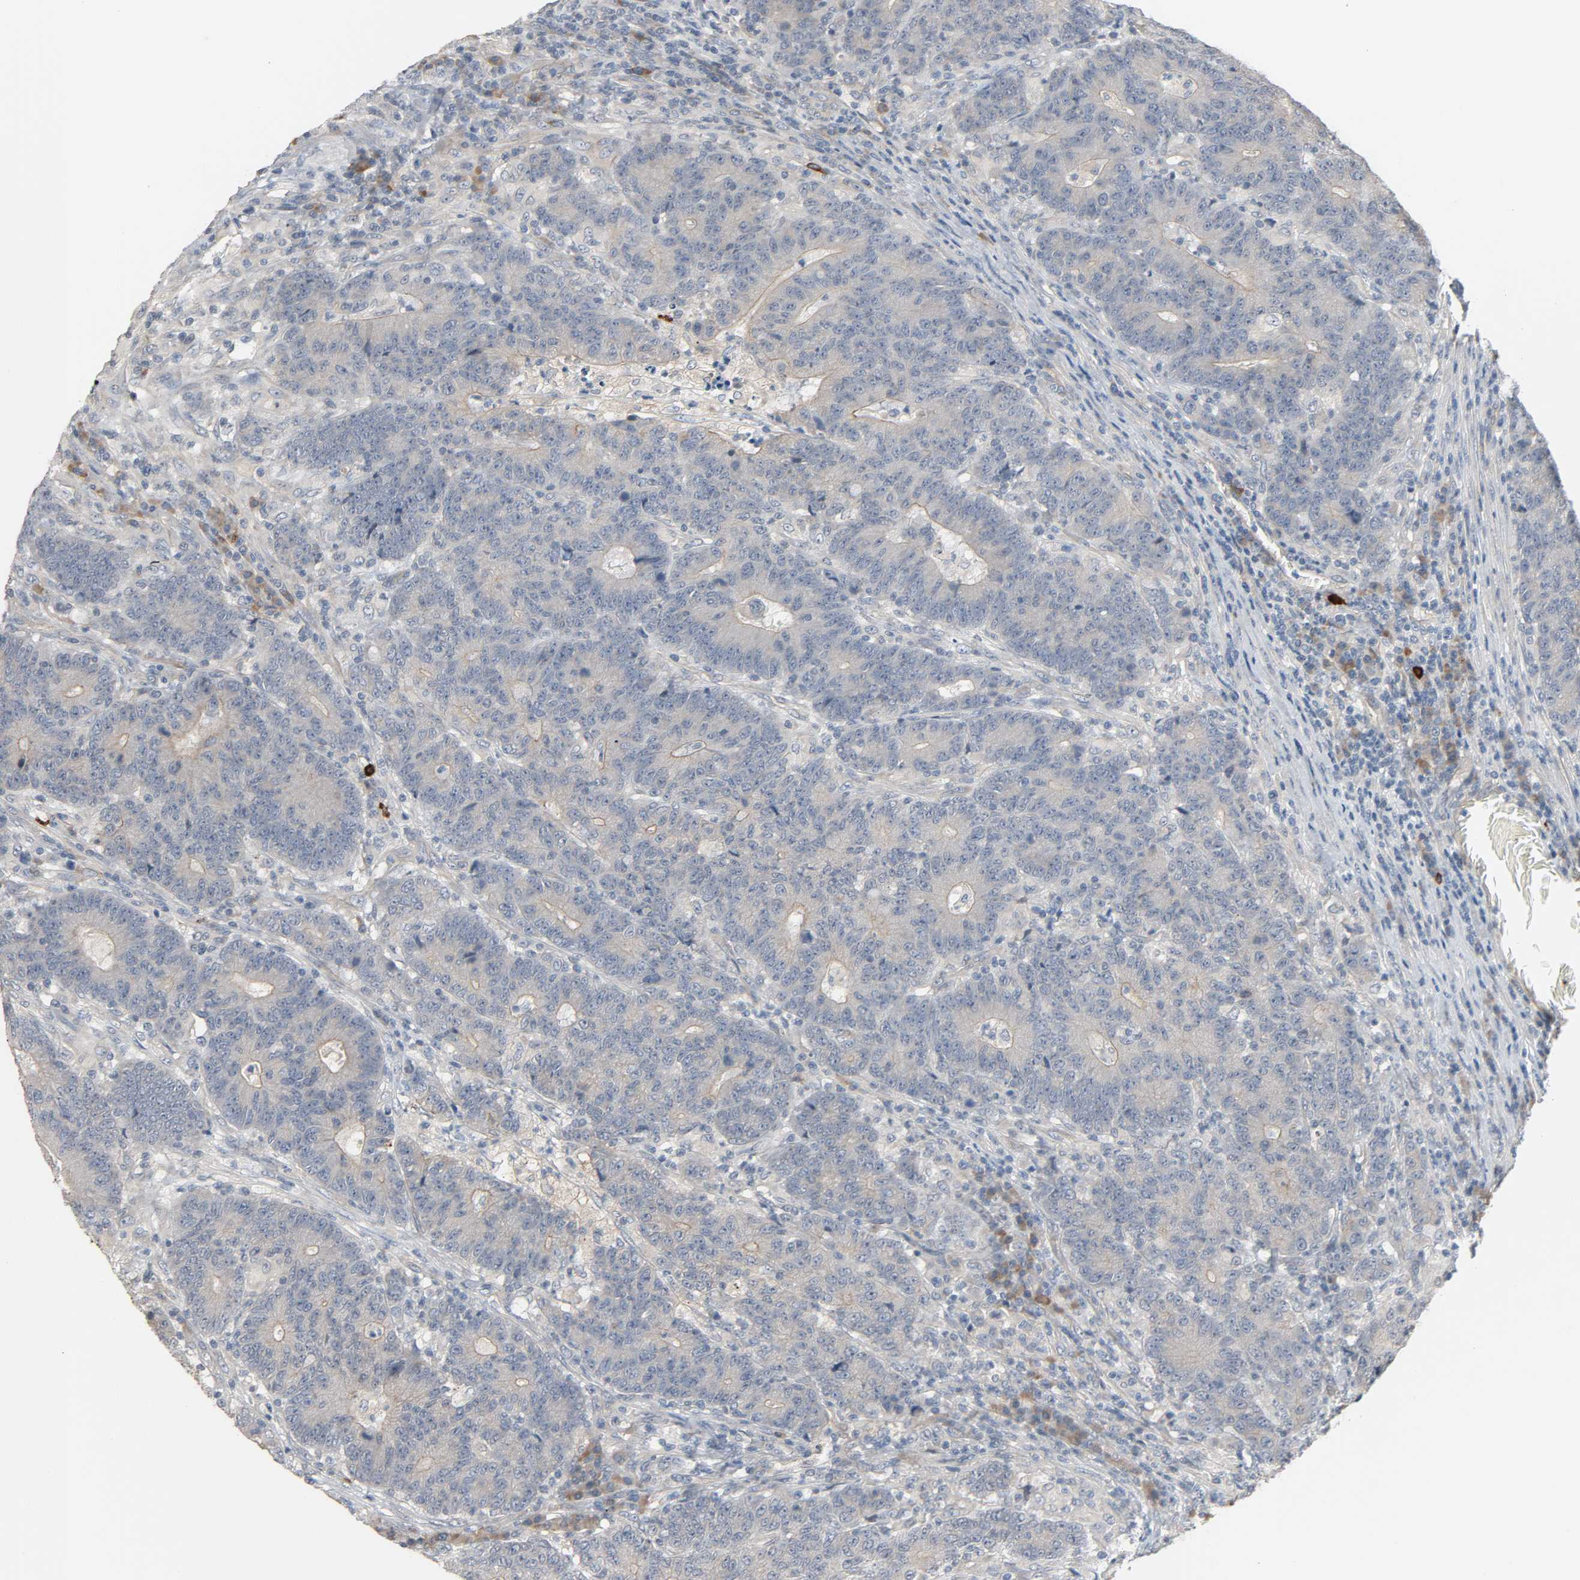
{"staining": {"intensity": "weak", "quantity": ">75%", "location": "cytoplasmic/membranous"}, "tissue": "colorectal cancer", "cell_type": "Tumor cells", "image_type": "cancer", "snomed": [{"axis": "morphology", "description": "Normal tissue, NOS"}, {"axis": "morphology", "description": "Adenocarcinoma, NOS"}, {"axis": "topography", "description": "Colon"}], "caption": "Tumor cells show weak cytoplasmic/membranous staining in about >75% of cells in adenocarcinoma (colorectal).", "gene": "LIMCH1", "patient": {"sex": "female", "age": 75}}